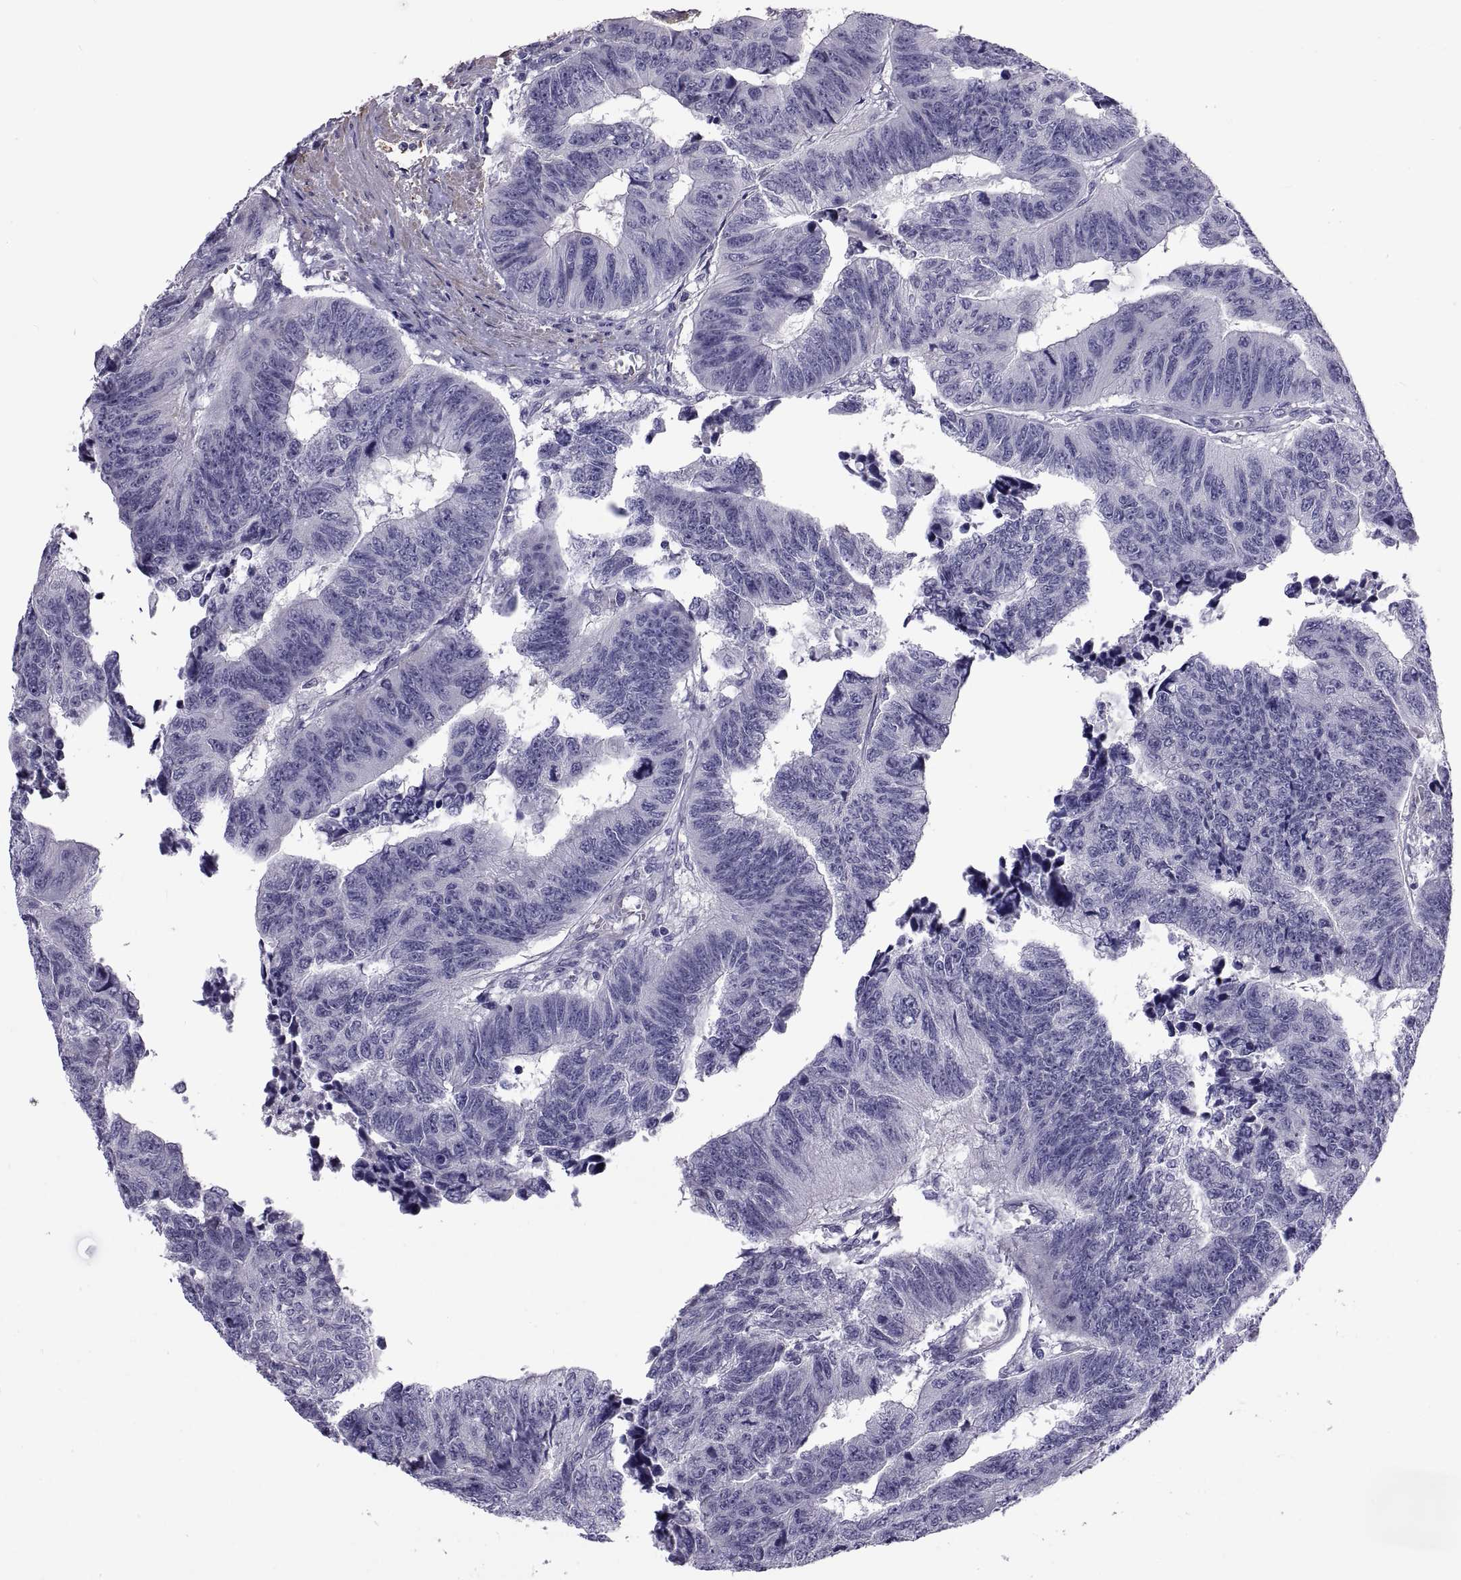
{"staining": {"intensity": "negative", "quantity": "none", "location": "none"}, "tissue": "colorectal cancer", "cell_type": "Tumor cells", "image_type": "cancer", "snomed": [{"axis": "morphology", "description": "Adenocarcinoma, NOS"}, {"axis": "topography", "description": "Rectum"}], "caption": "Tumor cells show no significant expression in colorectal cancer (adenocarcinoma).", "gene": "MAGEB1", "patient": {"sex": "female", "age": 85}}